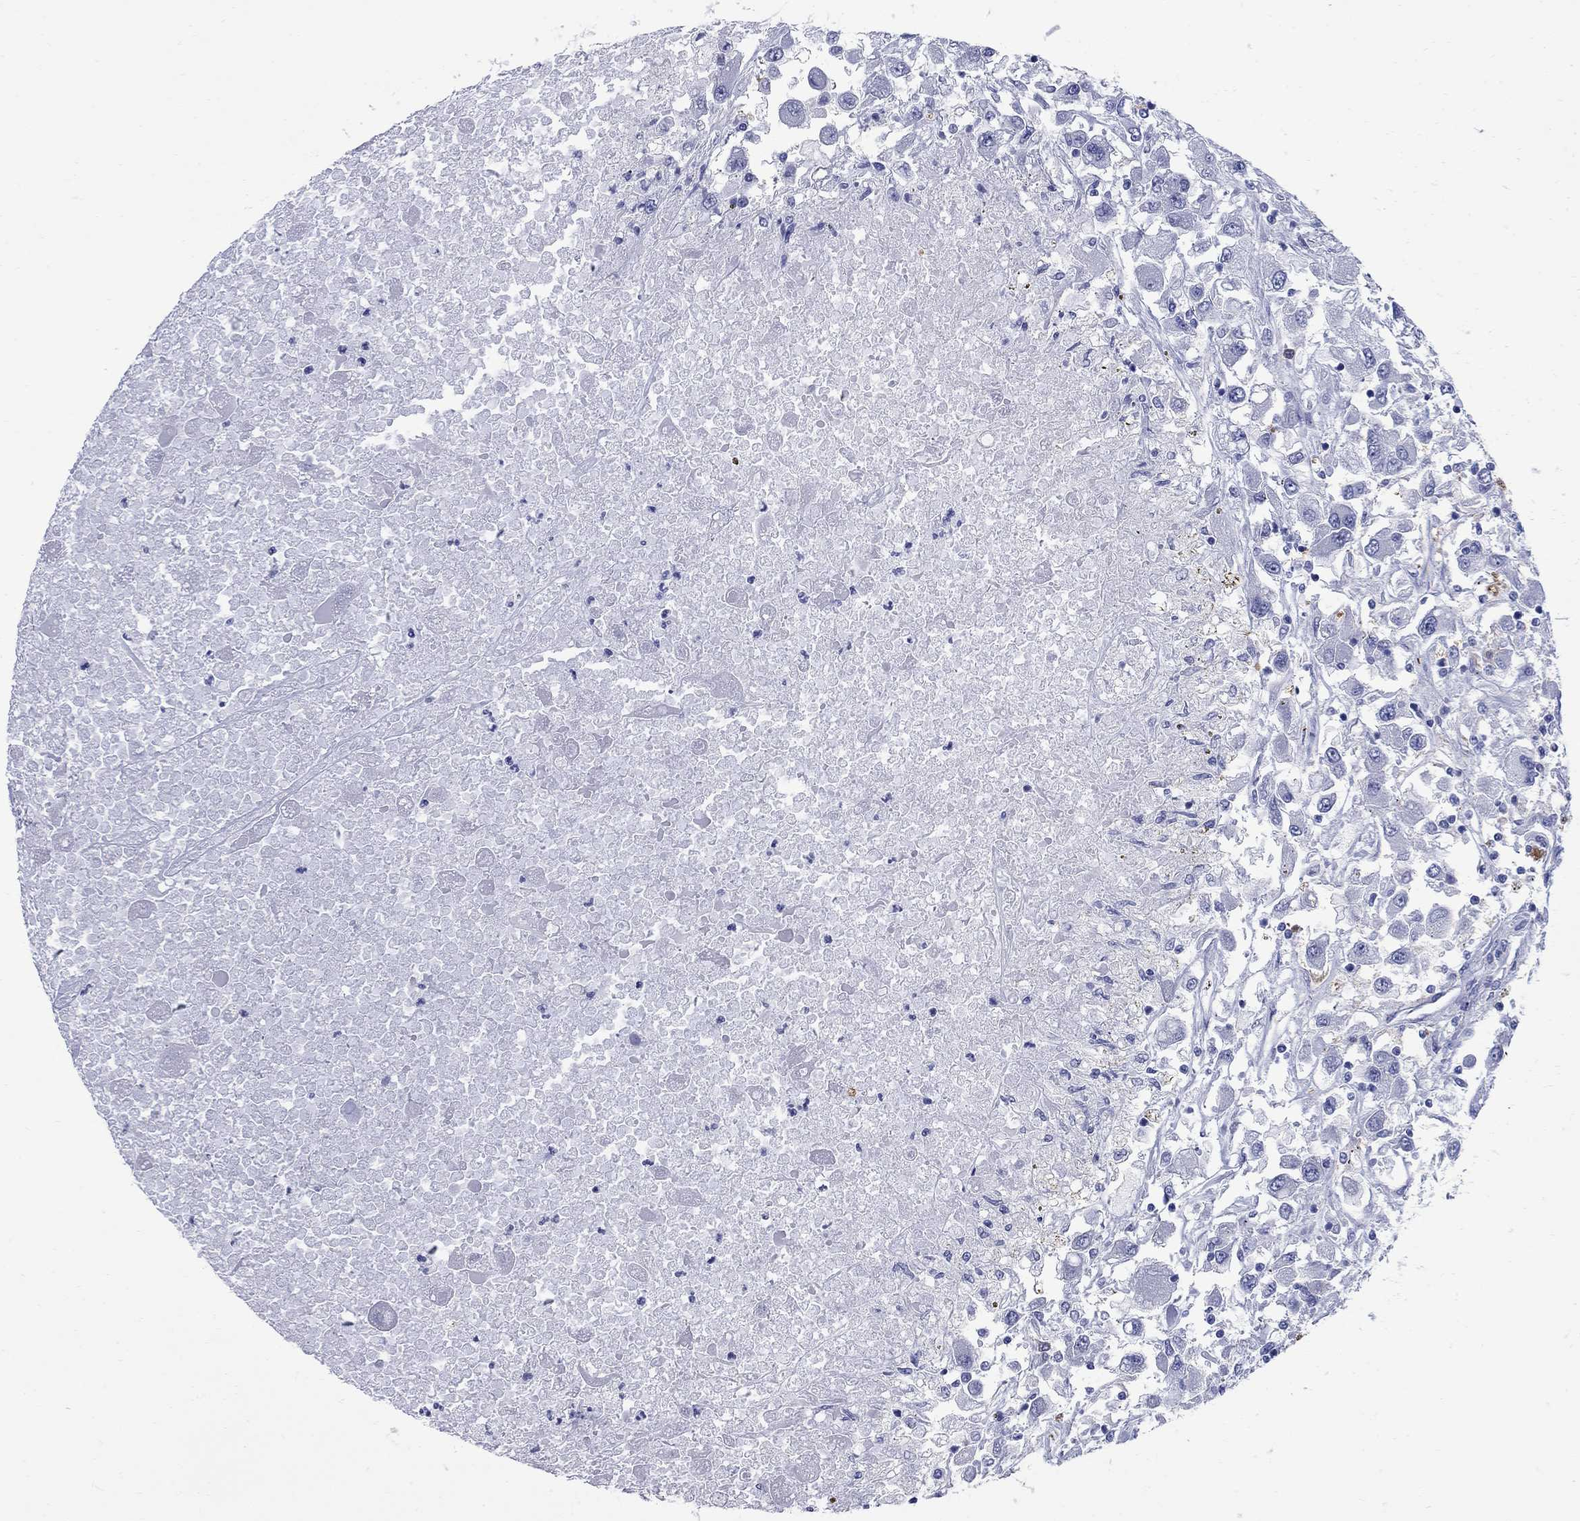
{"staining": {"intensity": "negative", "quantity": "none", "location": "none"}, "tissue": "renal cancer", "cell_type": "Tumor cells", "image_type": "cancer", "snomed": [{"axis": "morphology", "description": "Adenocarcinoma, NOS"}, {"axis": "topography", "description": "Kidney"}], "caption": "Protein analysis of adenocarcinoma (renal) exhibits no significant positivity in tumor cells. (Stains: DAB (3,3'-diaminobenzidine) immunohistochemistry (IHC) with hematoxylin counter stain, Microscopy: brightfield microscopy at high magnification).", "gene": "TACC3", "patient": {"sex": "female", "age": 67}}